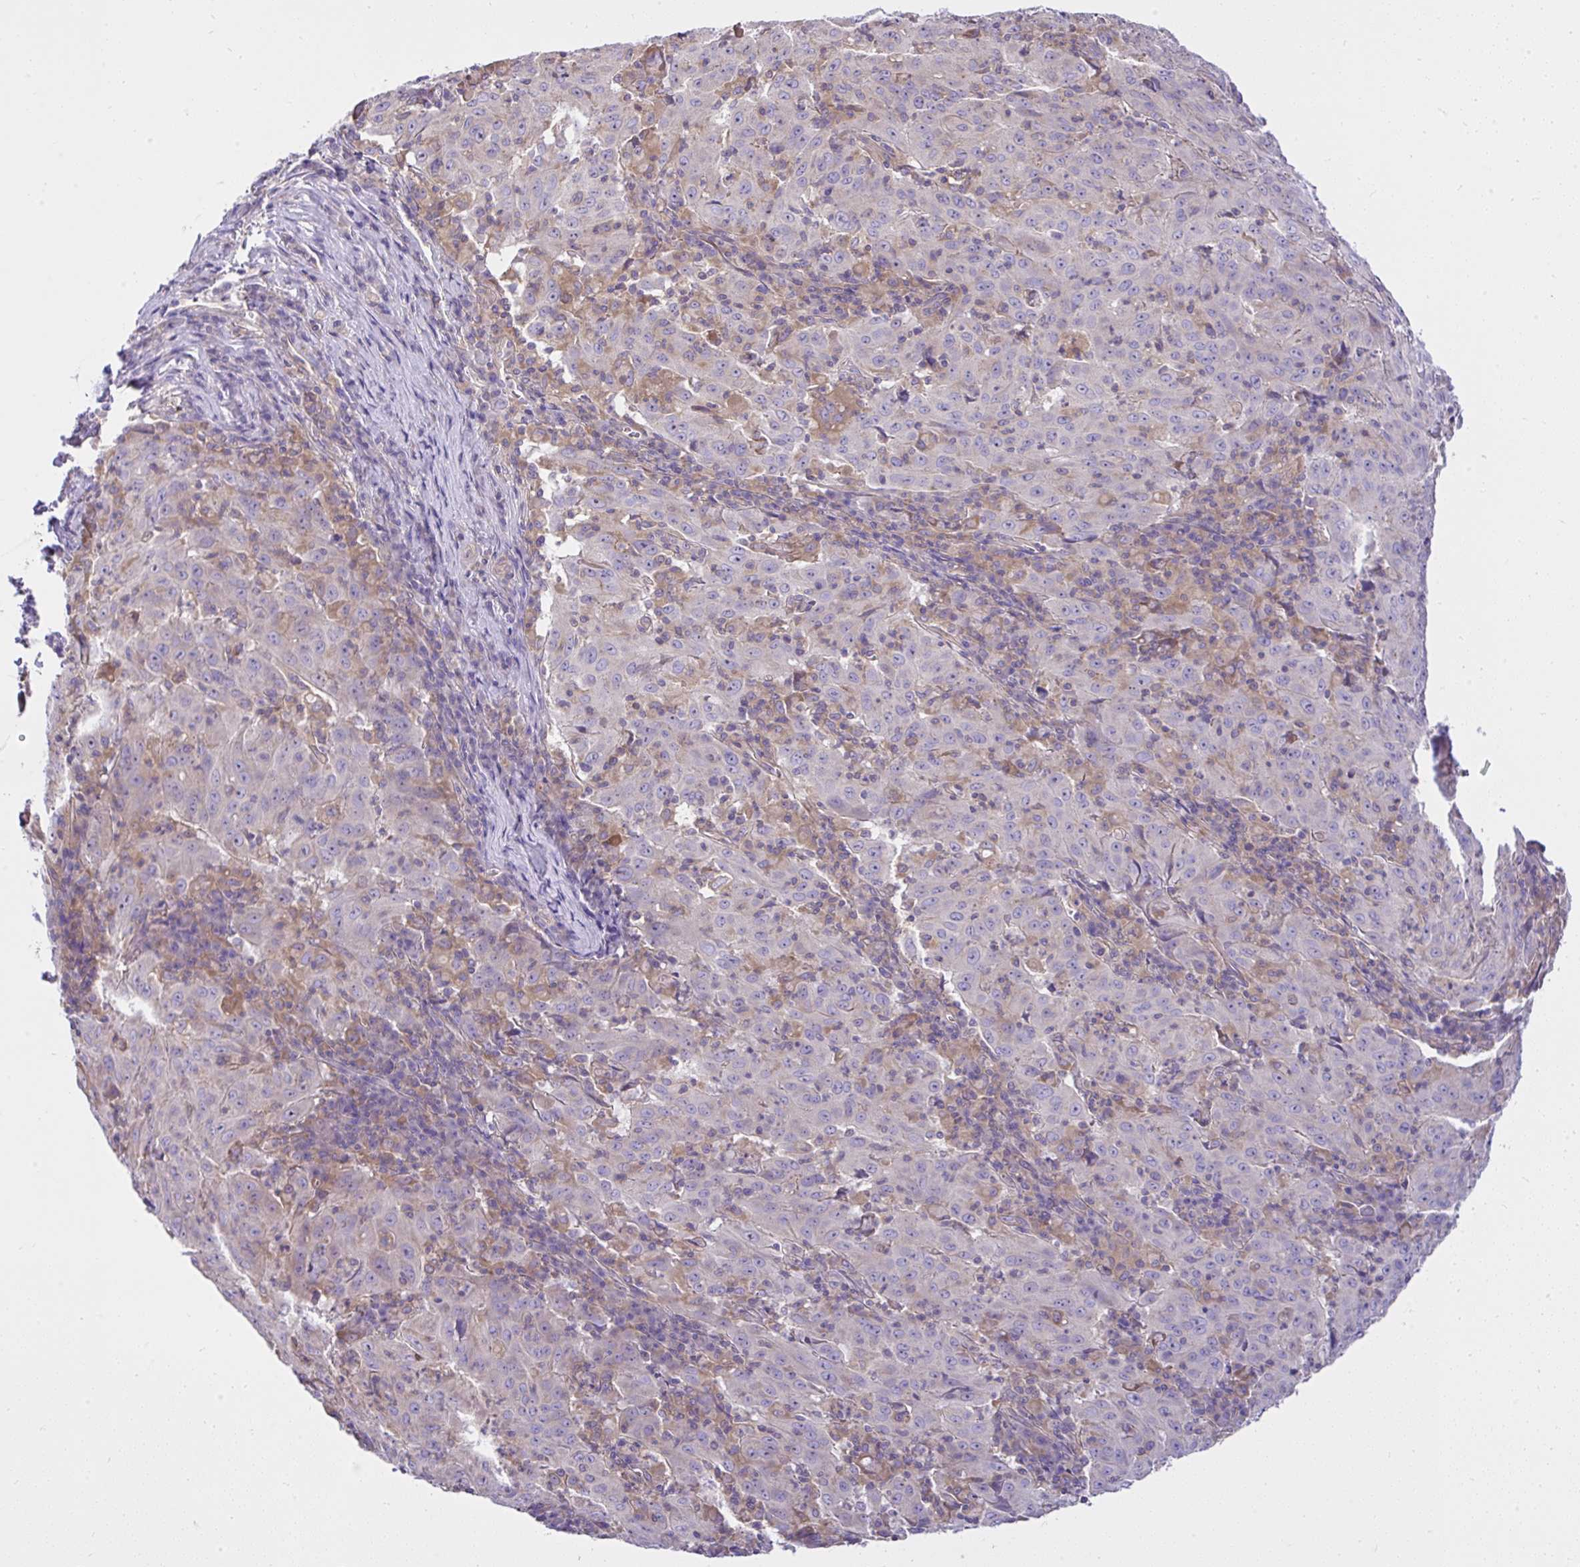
{"staining": {"intensity": "negative", "quantity": "none", "location": "none"}, "tissue": "pancreatic cancer", "cell_type": "Tumor cells", "image_type": "cancer", "snomed": [{"axis": "morphology", "description": "Adenocarcinoma, NOS"}, {"axis": "topography", "description": "Pancreas"}], "caption": "Tumor cells show no significant staining in pancreatic adenocarcinoma.", "gene": "CCDC142", "patient": {"sex": "male", "age": 63}}